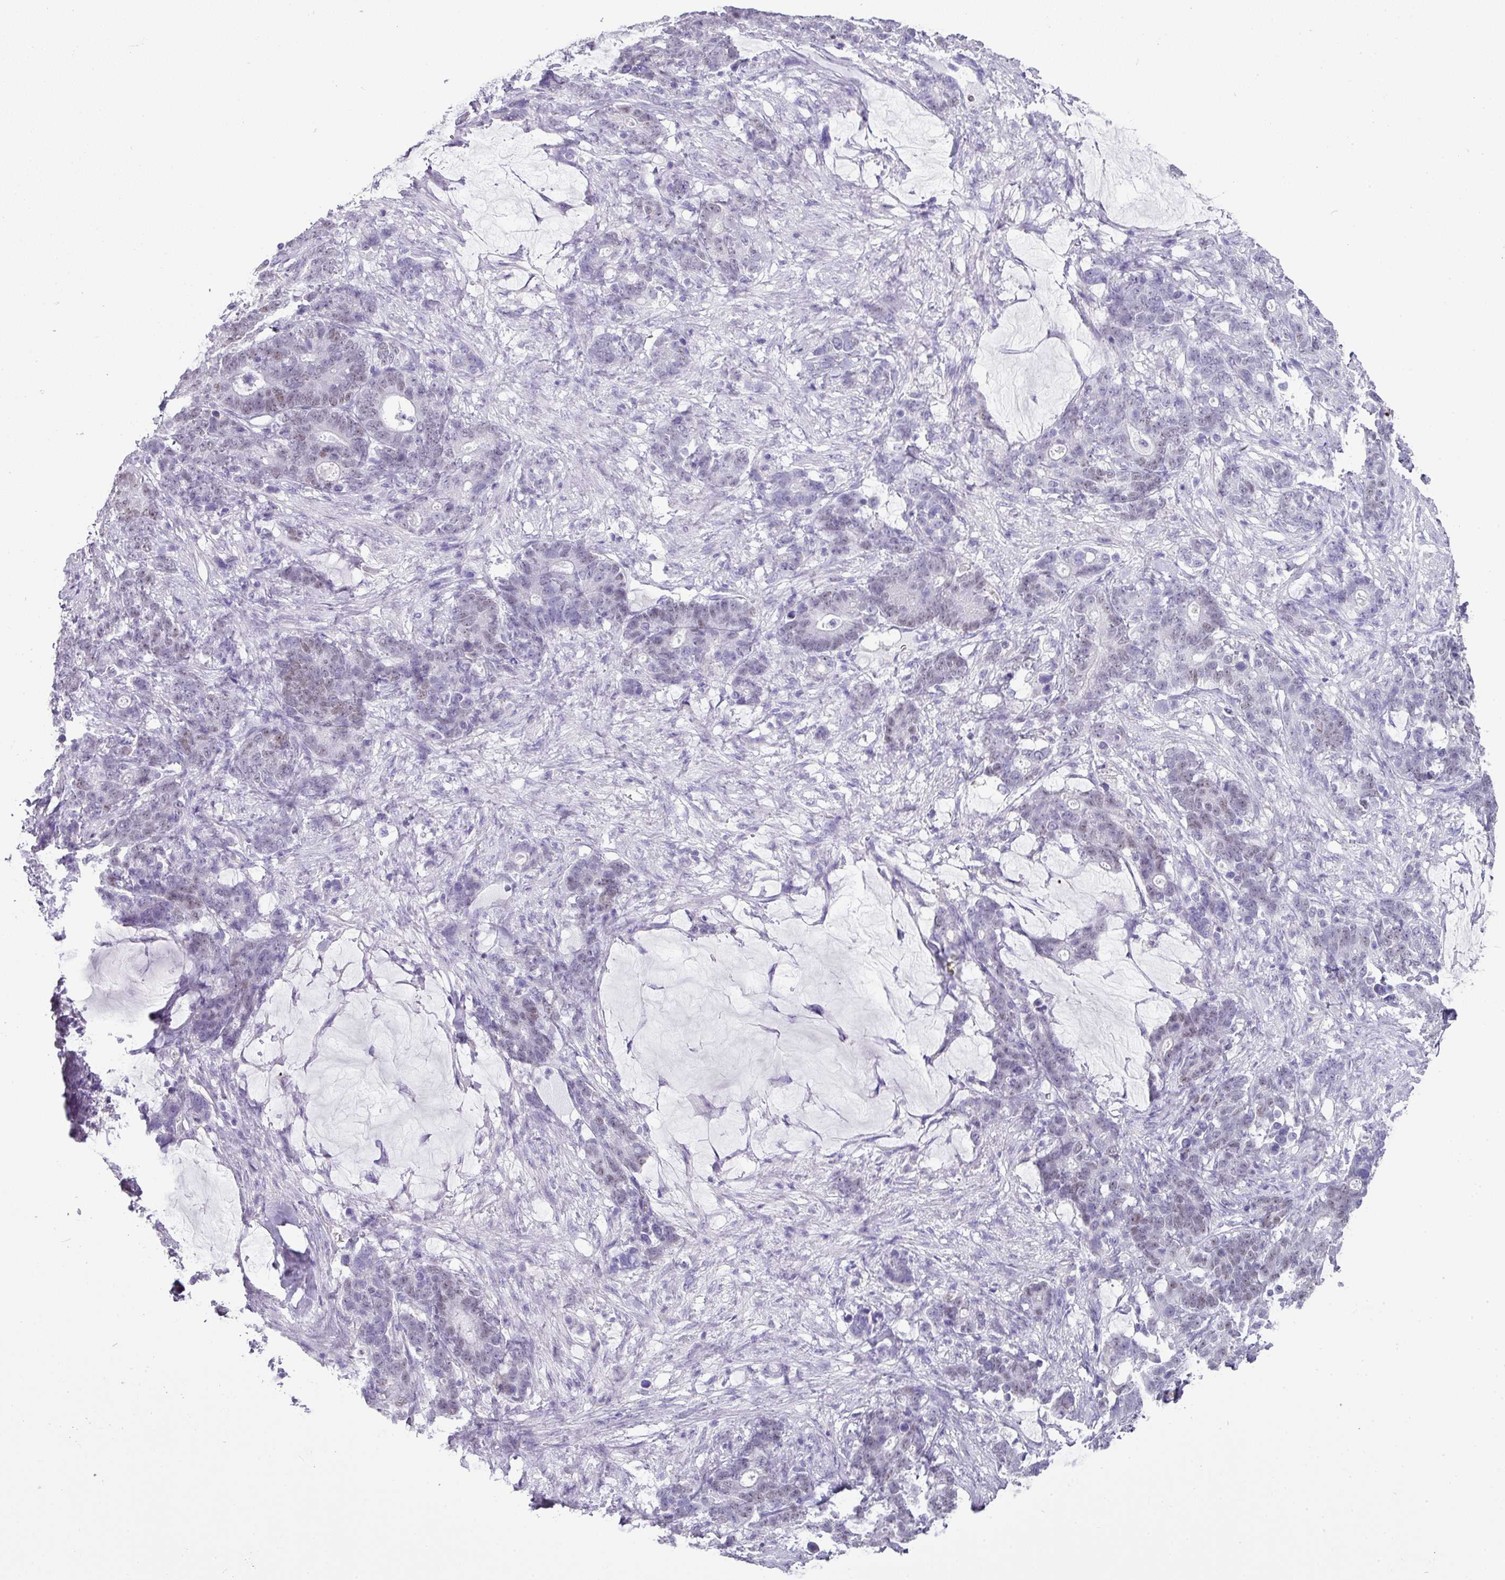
{"staining": {"intensity": "weak", "quantity": "<25%", "location": "nuclear"}, "tissue": "stomach cancer", "cell_type": "Tumor cells", "image_type": "cancer", "snomed": [{"axis": "morphology", "description": "Normal tissue, NOS"}, {"axis": "morphology", "description": "Adenocarcinoma, NOS"}, {"axis": "topography", "description": "Stomach"}], "caption": "High power microscopy image of an immunohistochemistry (IHC) micrograph of adenocarcinoma (stomach), revealing no significant expression in tumor cells.", "gene": "BCL11A", "patient": {"sex": "female", "age": 64}}